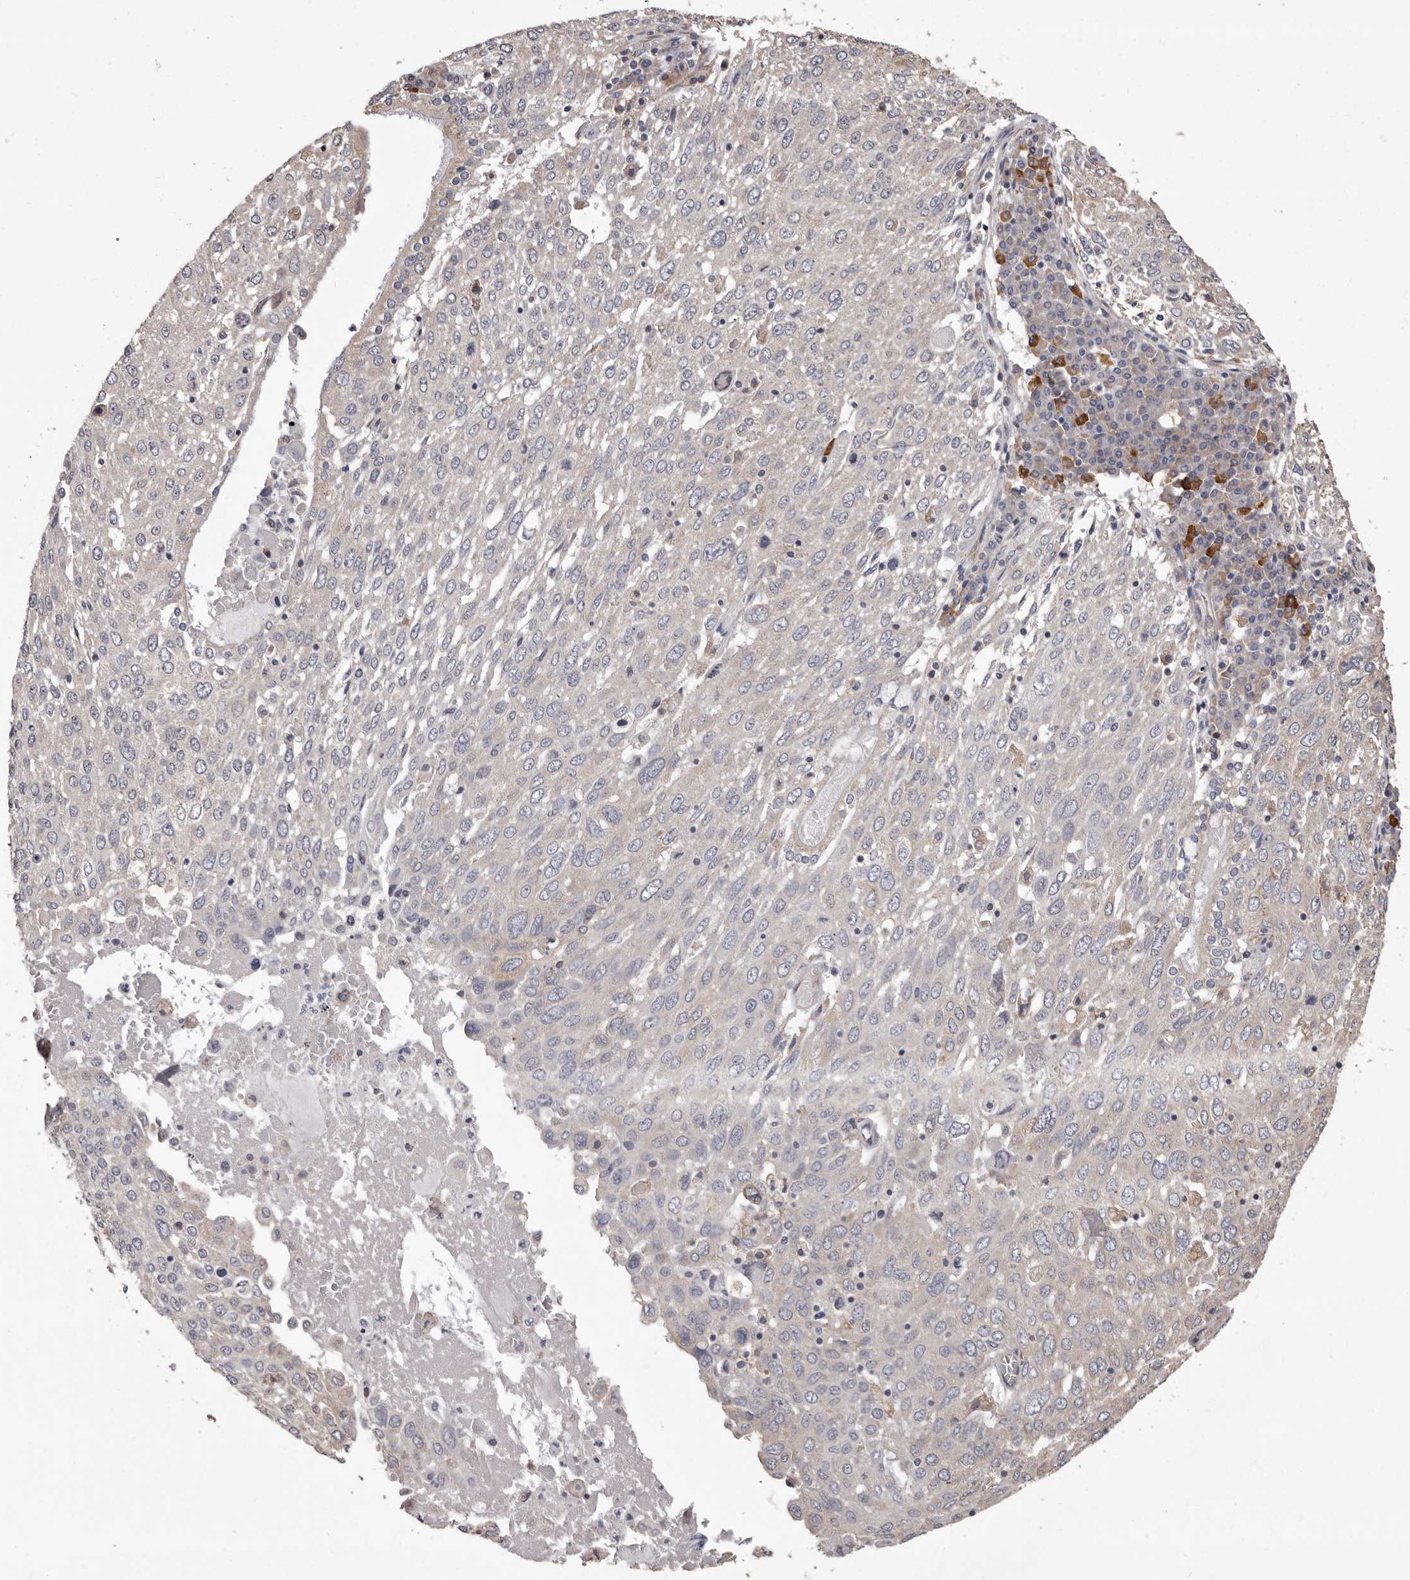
{"staining": {"intensity": "negative", "quantity": "none", "location": "none"}, "tissue": "lung cancer", "cell_type": "Tumor cells", "image_type": "cancer", "snomed": [{"axis": "morphology", "description": "Squamous cell carcinoma, NOS"}, {"axis": "topography", "description": "Lung"}], "caption": "This is an immunohistochemistry (IHC) micrograph of human squamous cell carcinoma (lung). There is no staining in tumor cells.", "gene": "ETNK1", "patient": {"sex": "male", "age": 65}}